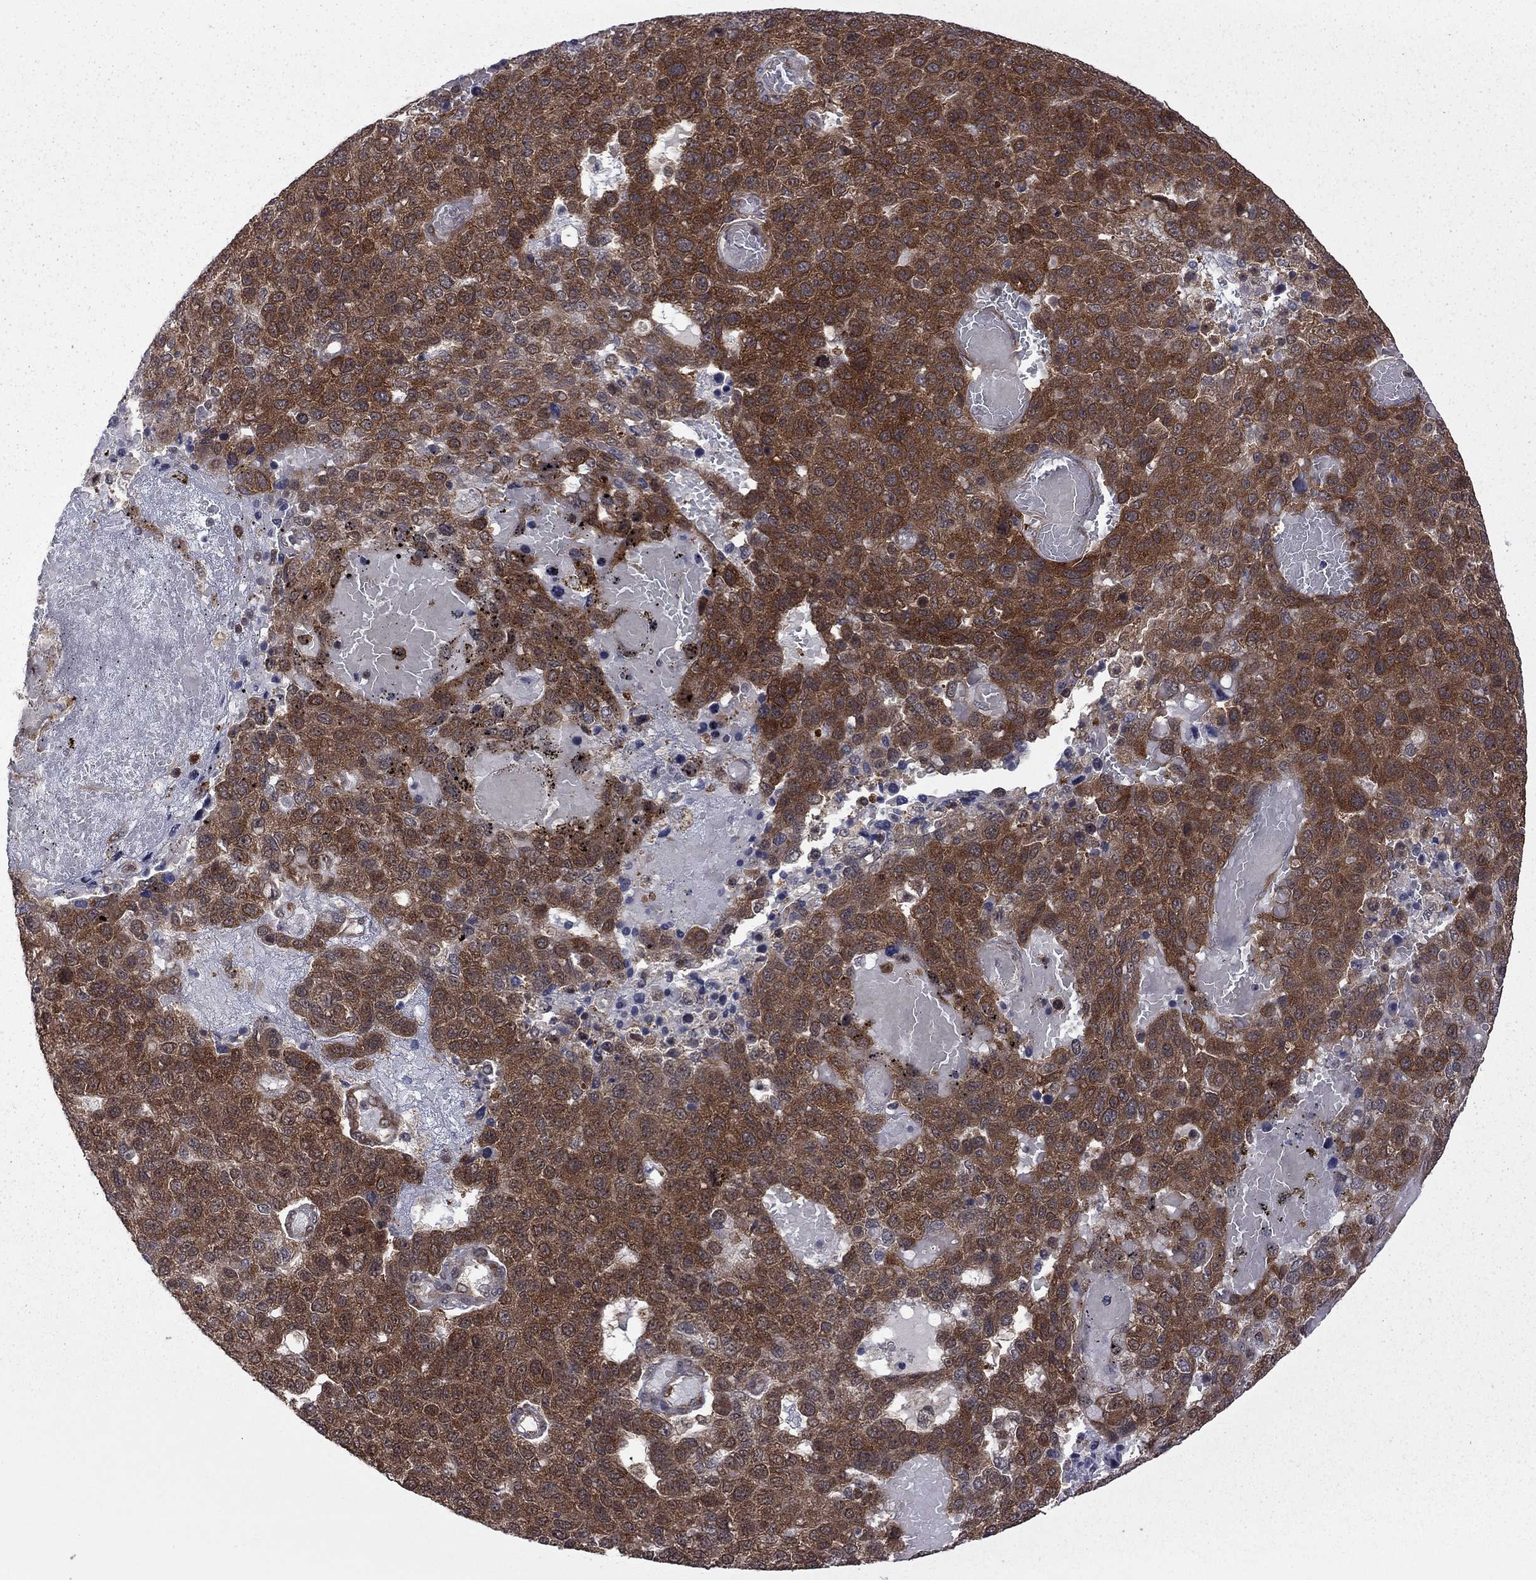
{"staining": {"intensity": "strong", "quantity": ">75%", "location": "cytoplasmic/membranous"}, "tissue": "pancreatic cancer", "cell_type": "Tumor cells", "image_type": "cancer", "snomed": [{"axis": "morphology", "description": "Adenocarcinoma, NOS"}, {"axis": "topography", "description": "Pancreas"}], "caption": "Immunohistochemistry (IHC) micrograph of neoplastic tissue: pancreatic cancer (adenocarcinoma) stained using IHC shows high levels of strong protein expression localized specifically in the cytoplasmic/membranous of tumor cells, appearing as a cytoplasmic/membranous brown color.", "gene": "NAA50", "patient": {"sex": "female", "age": 61}}